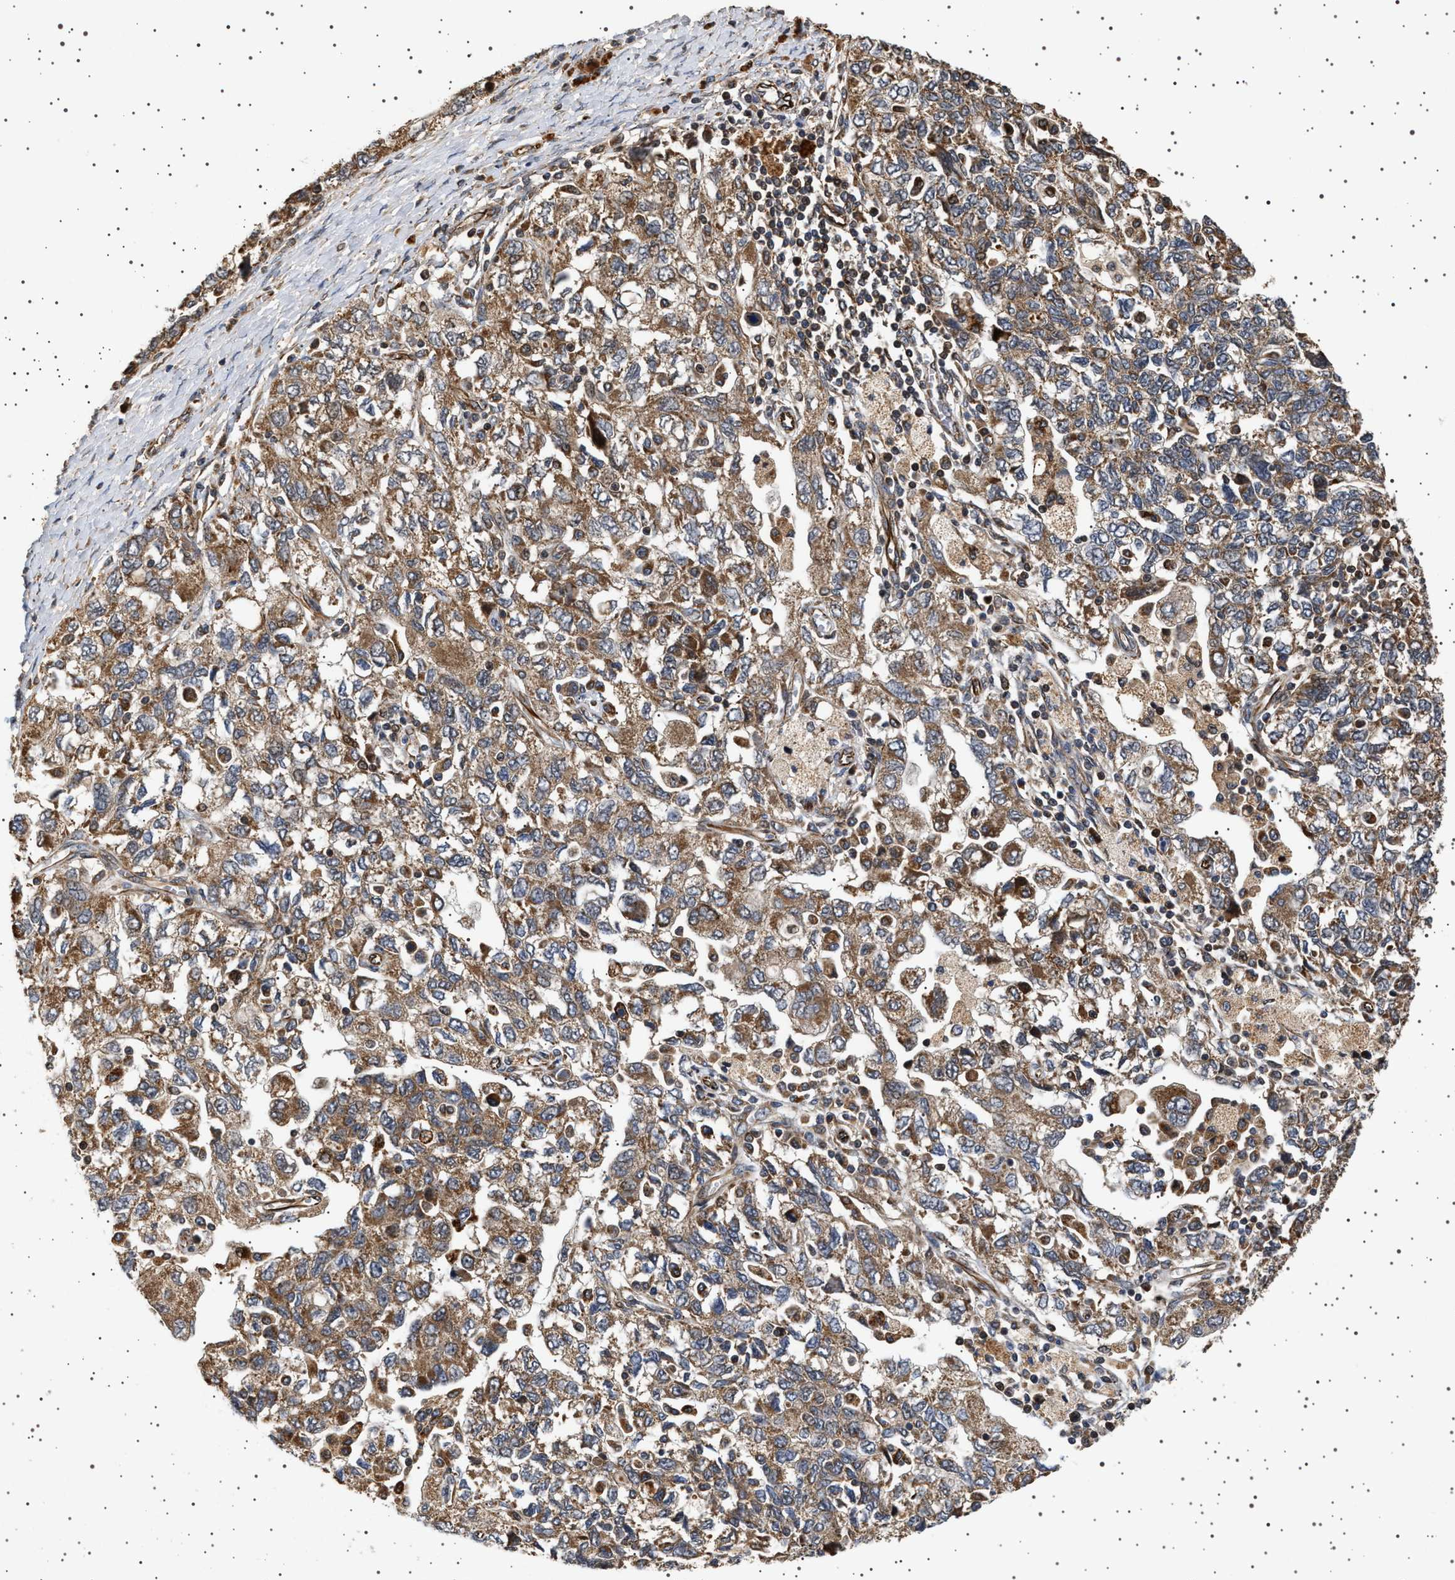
{"staining": {"intensity": "moderate", "quantity": ">75%", "location": "cytoplasmic/membranous"}, "tissue": "ovarian cancer", "cell_type": "Tumor cells", "image_type": "cancer", "snomed": [{"axis": "morphology", "description": "Carcinoma, NOS"}, {"axis": "morphology", "description": "Cystadenocarcinoma, serous, NOS"}, {"axis": "topography", "description": "Ovary"}], "caption": "This is a micrograph of immunohistochemistry staining of ovarian cancer (carcinoma), which shows moderate positivity in the cytoplasmic/membranous of tumor cells.", "gene": "TRUB2", "patient": {"sex": "female", "age": 69}}